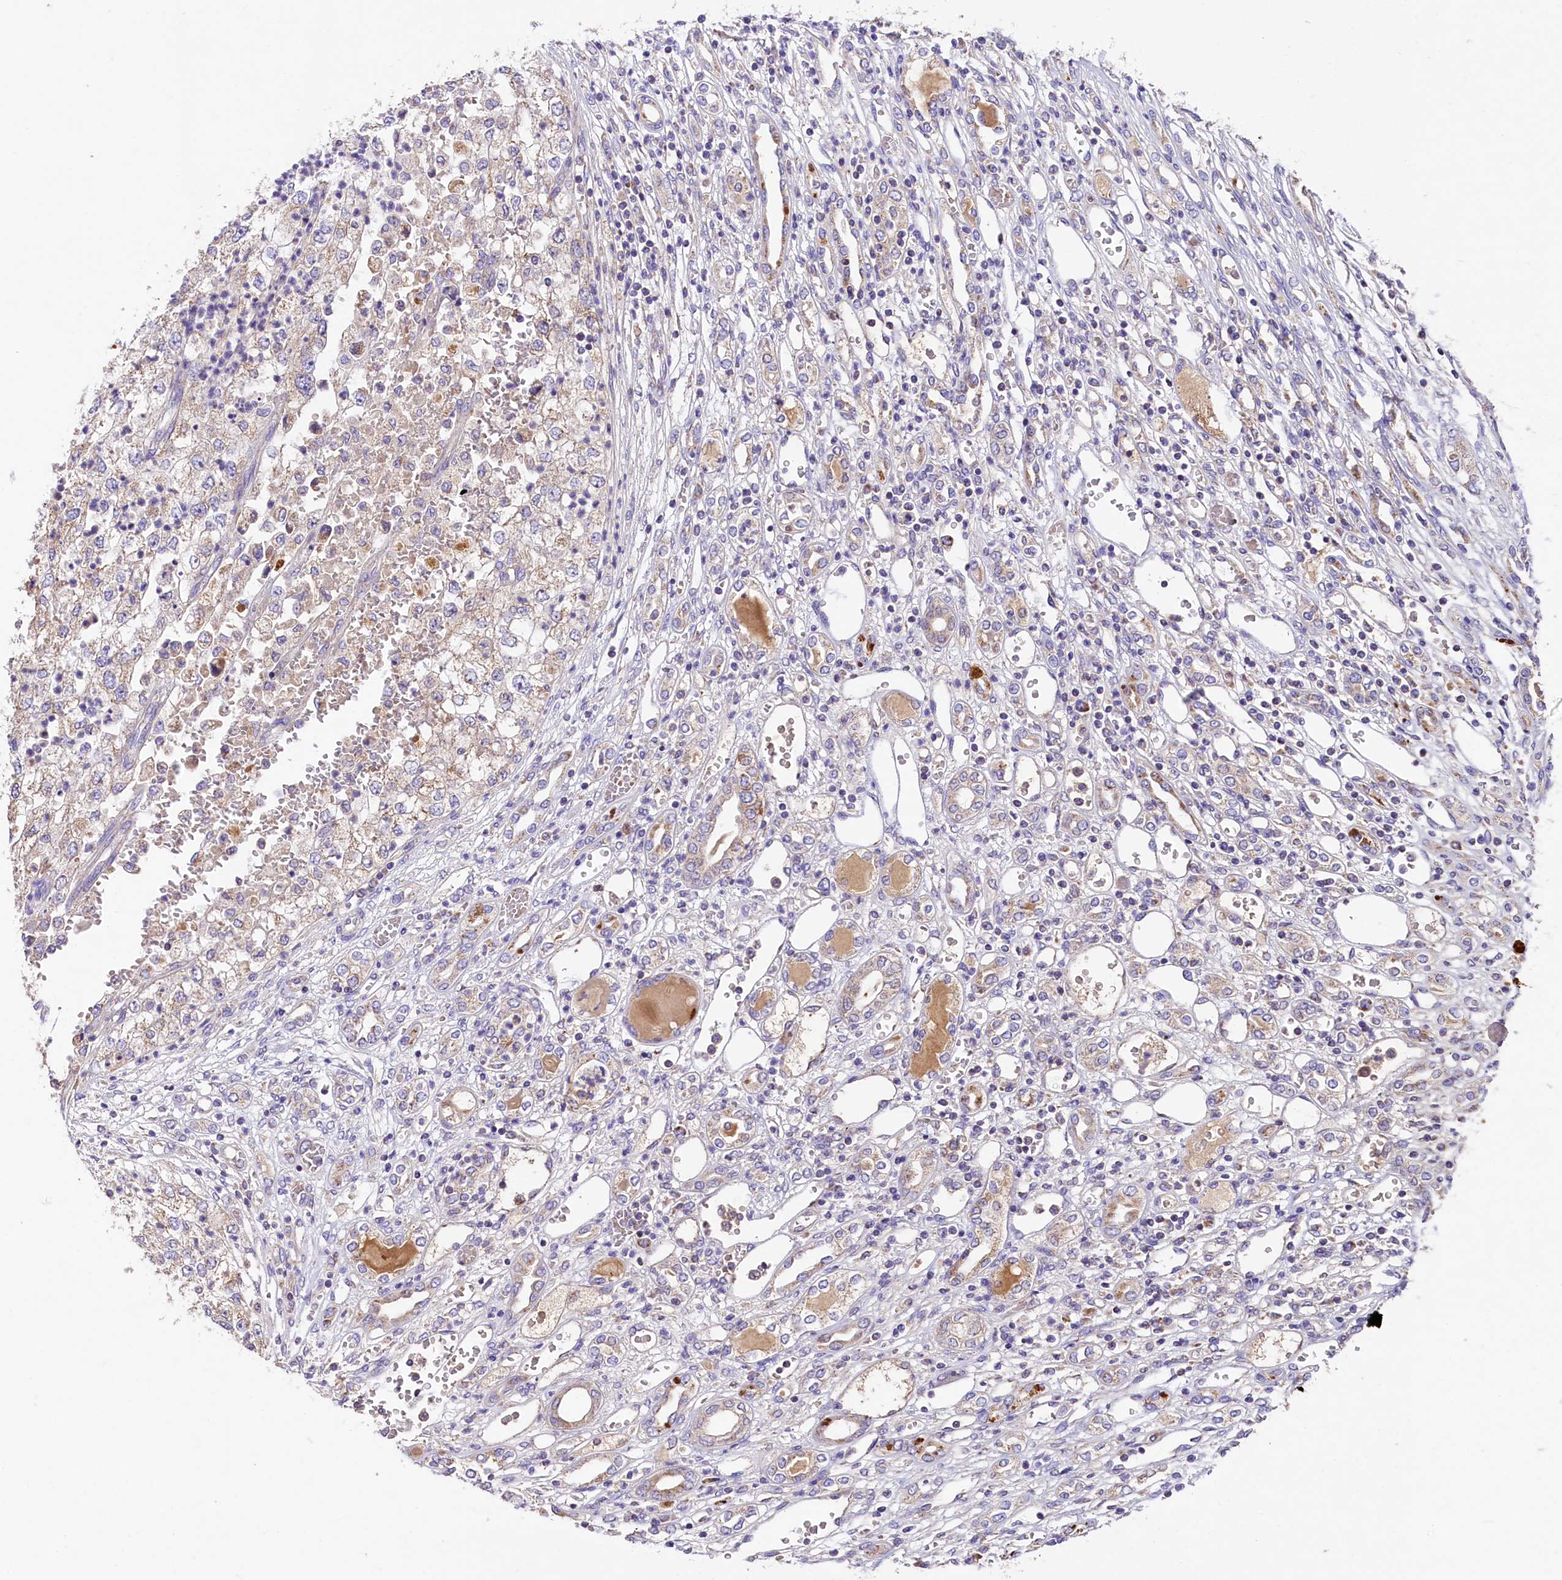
{"staining": {"intensity": "negative", "quantity": "none", "location": "none"}, "tissue": "renal cancer", "cell_type": "Tumor cells", "image_type": "cancer", "snomed": [{"axis": "morphology", "description": "Adenocarcinoma, NOS"}, {"axis": "topography", "description": "Kidney"}], "caption": "This is a photomicrograph of immunohistochemistry (IHC) staining of adenocarcinoma (renal), which shows no positivity in tumor cells.", "gene": "PMPCB", "patient": {"sex": "female", "age": 54}}